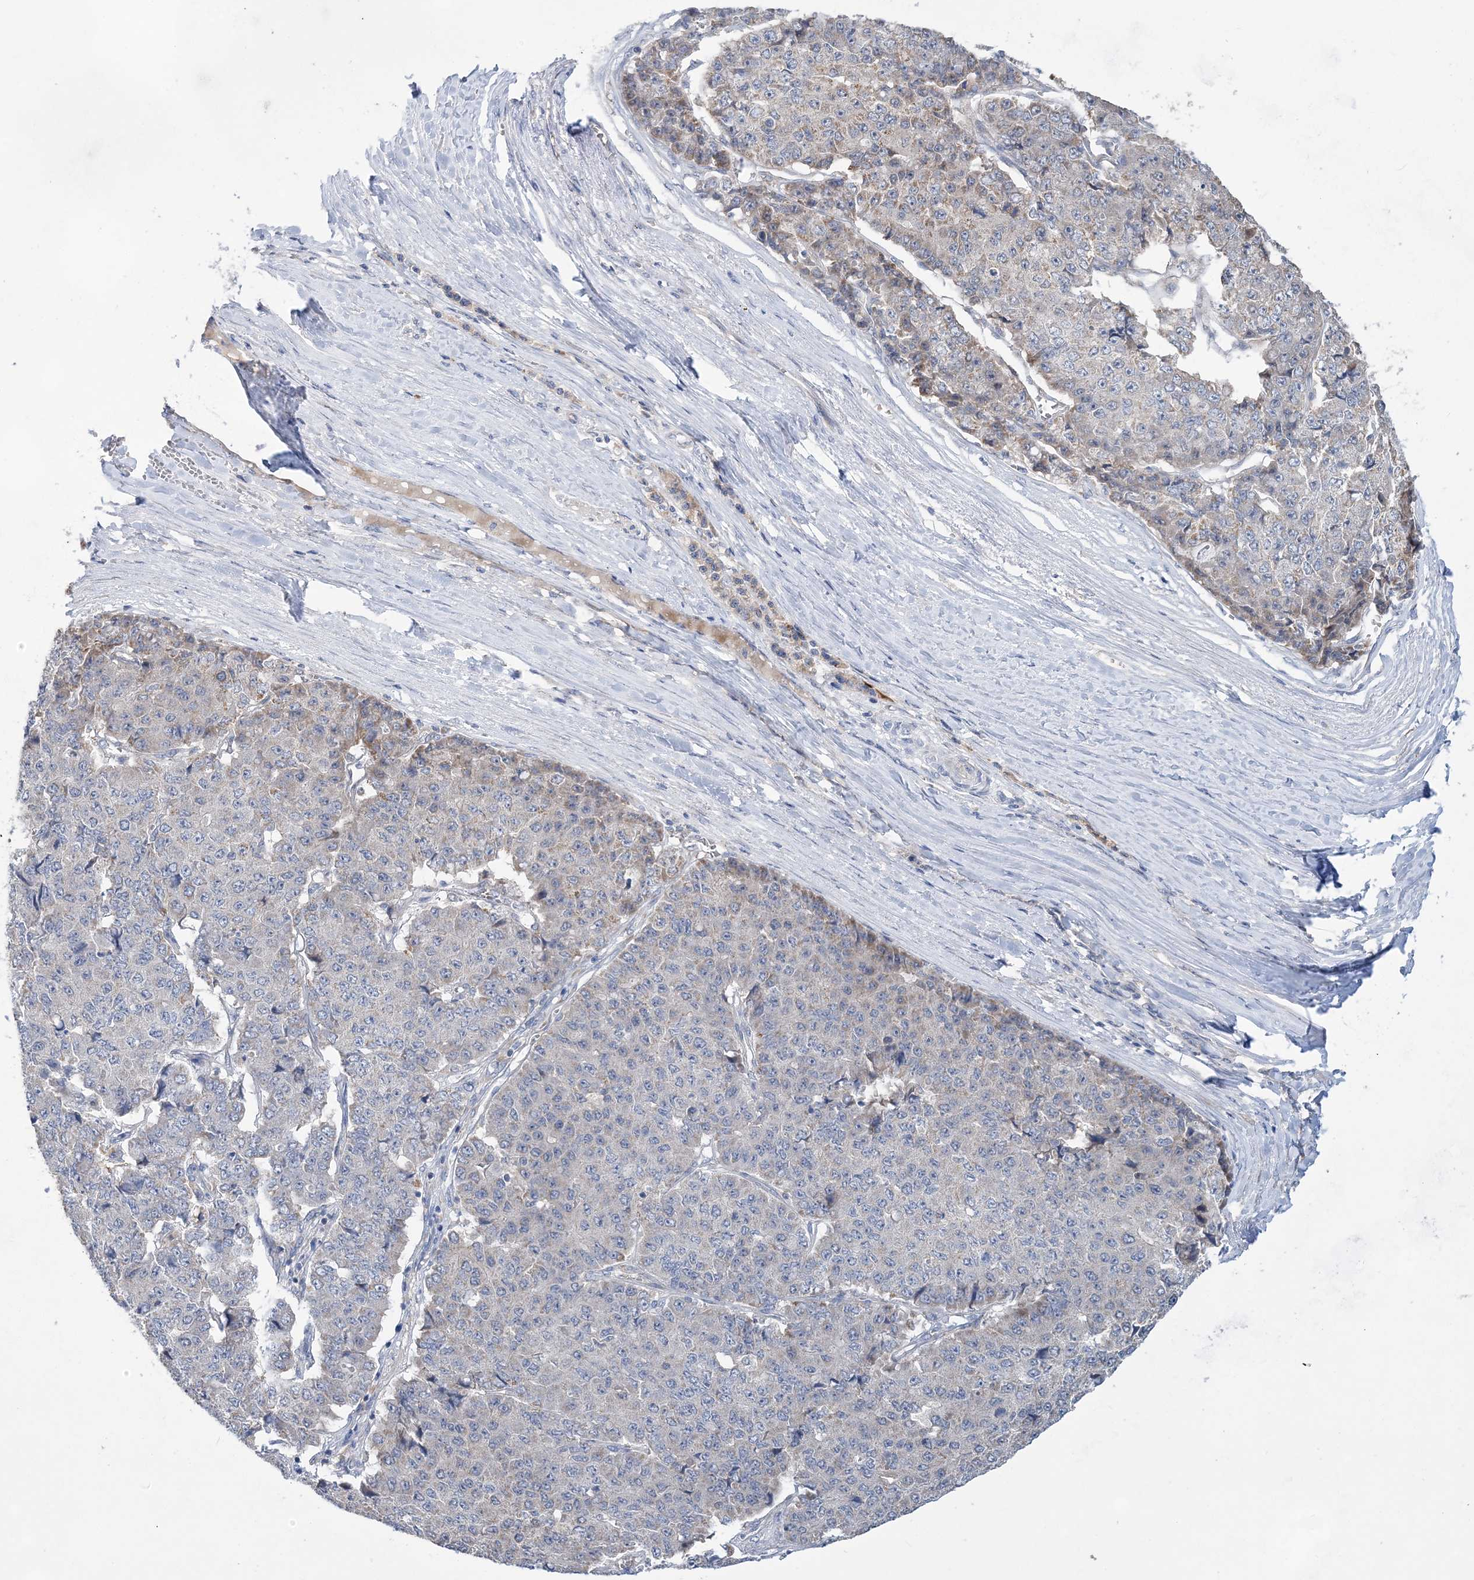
{"staining": {"intensity": "weak", "quantity": "<25%", "location": "cytoplasmic/membranous"}, "tissue": "pancreatic cancer", "cell_type": "Tumor cells", "image_type": "cancer", "snomed": [{"axis": "morphology", "description": "Adenocarcinoma, NOS"}, {"axis": "topography", "description": "Pancreas"}], "caption": "Micrograph shows no significant protein positivity in tumor cells of adenocarcinoma (pancreatic).", "gene": "TRAPPC13", "patient": {"sex": "male", "age": 50}}